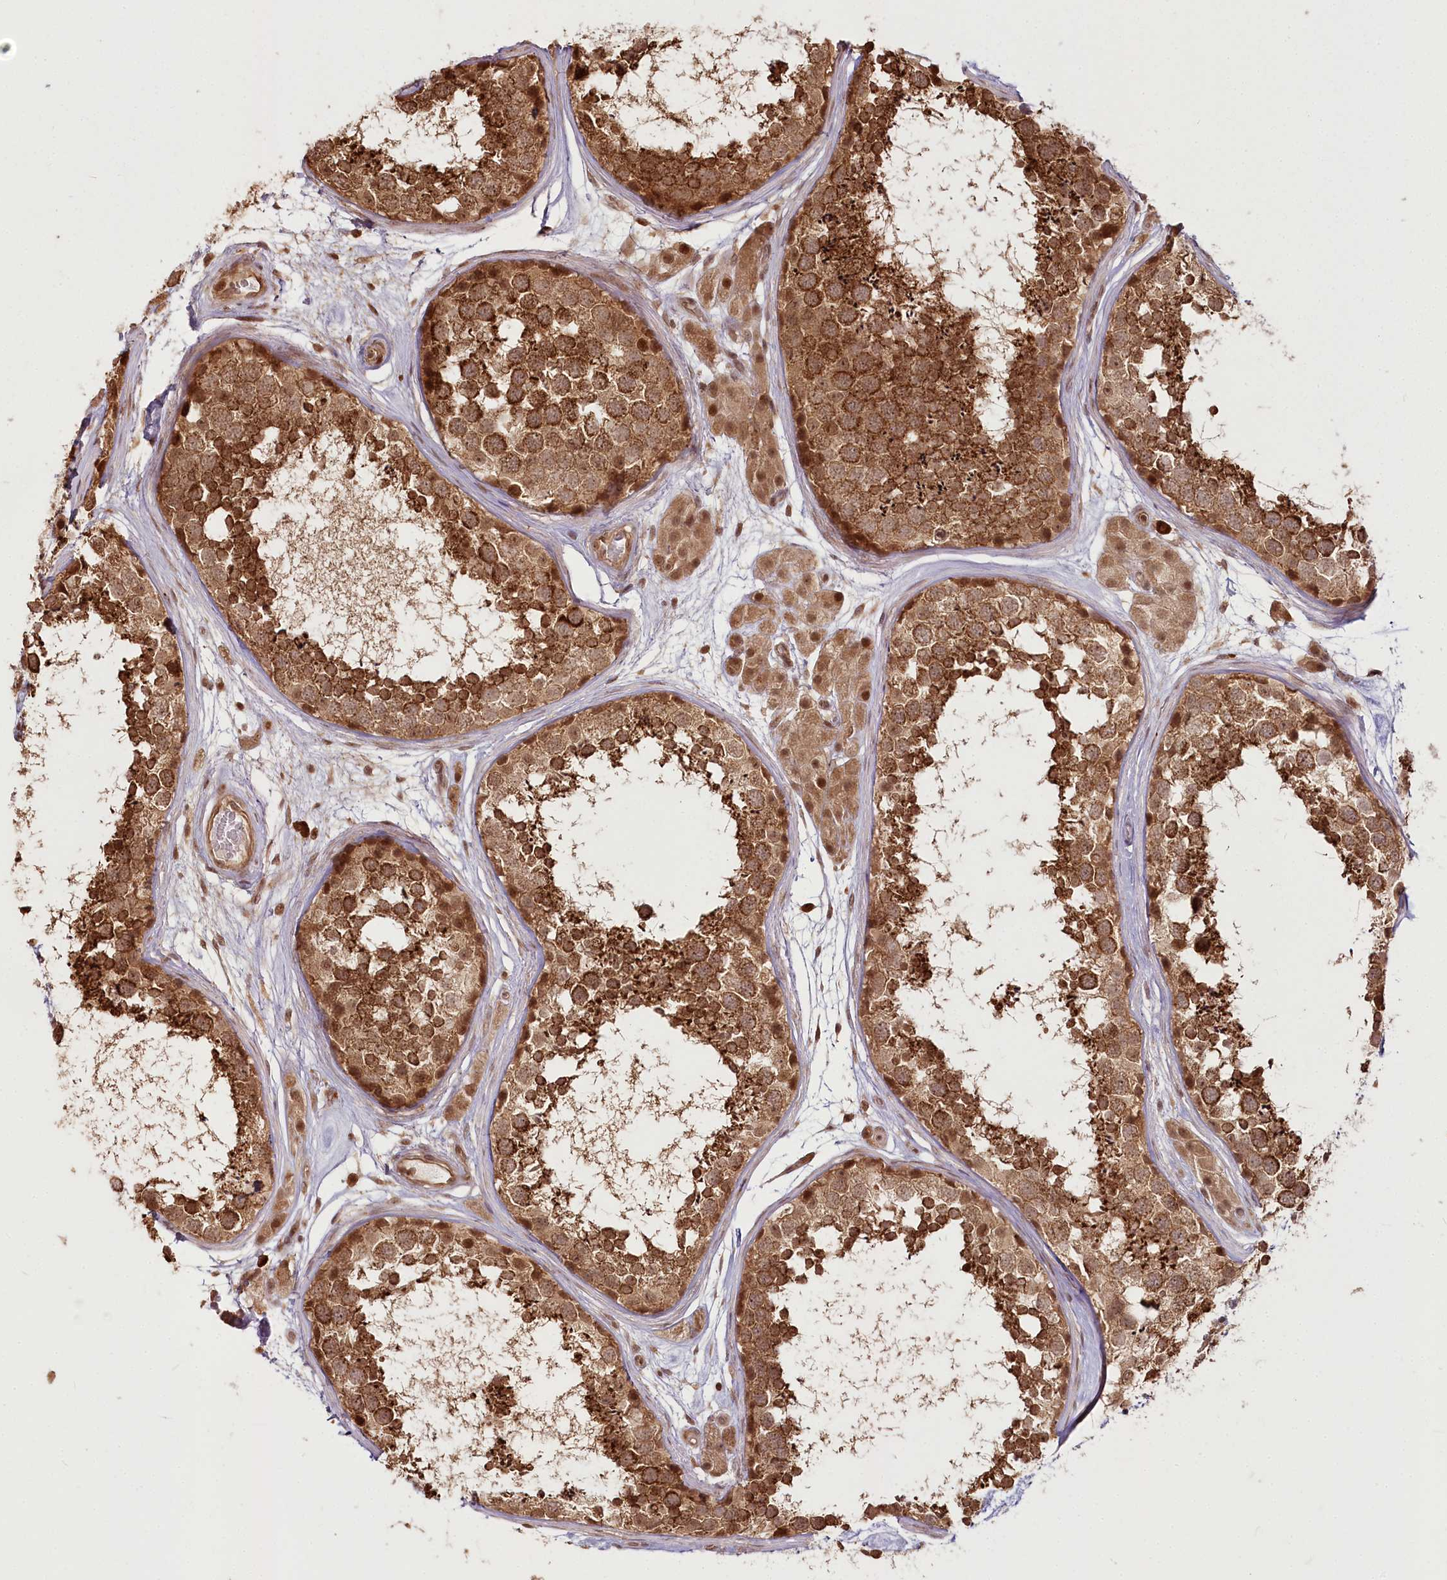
{"staining": {"intensity": "strong", "quantity": ">75%", "location": "cytoplasmic/membranous"}, "tissue": "testis", "cell_type": "Cells in seminiferous ducts", "image_type": "normal", "snomed": [{"axis": "morphology", "description": "Normal tissue, NOS"}, {"axis": "topography", "description": "Testis"}], "caption": "High-magnification brightfield microscopy of benign testis stained with DAB (brown) and counterstained with hematoxylin (blue). cells in seminiferous ducts exhibit strong cytoplasmic/membranous positivity is present in about>75% of cells. (DAB (3,3'-diaminobenzidine) IHC with brightfield microscopy, high magnification).", "gene": "R3HDM2", "patient": {"sex": "male", "age": 56}}